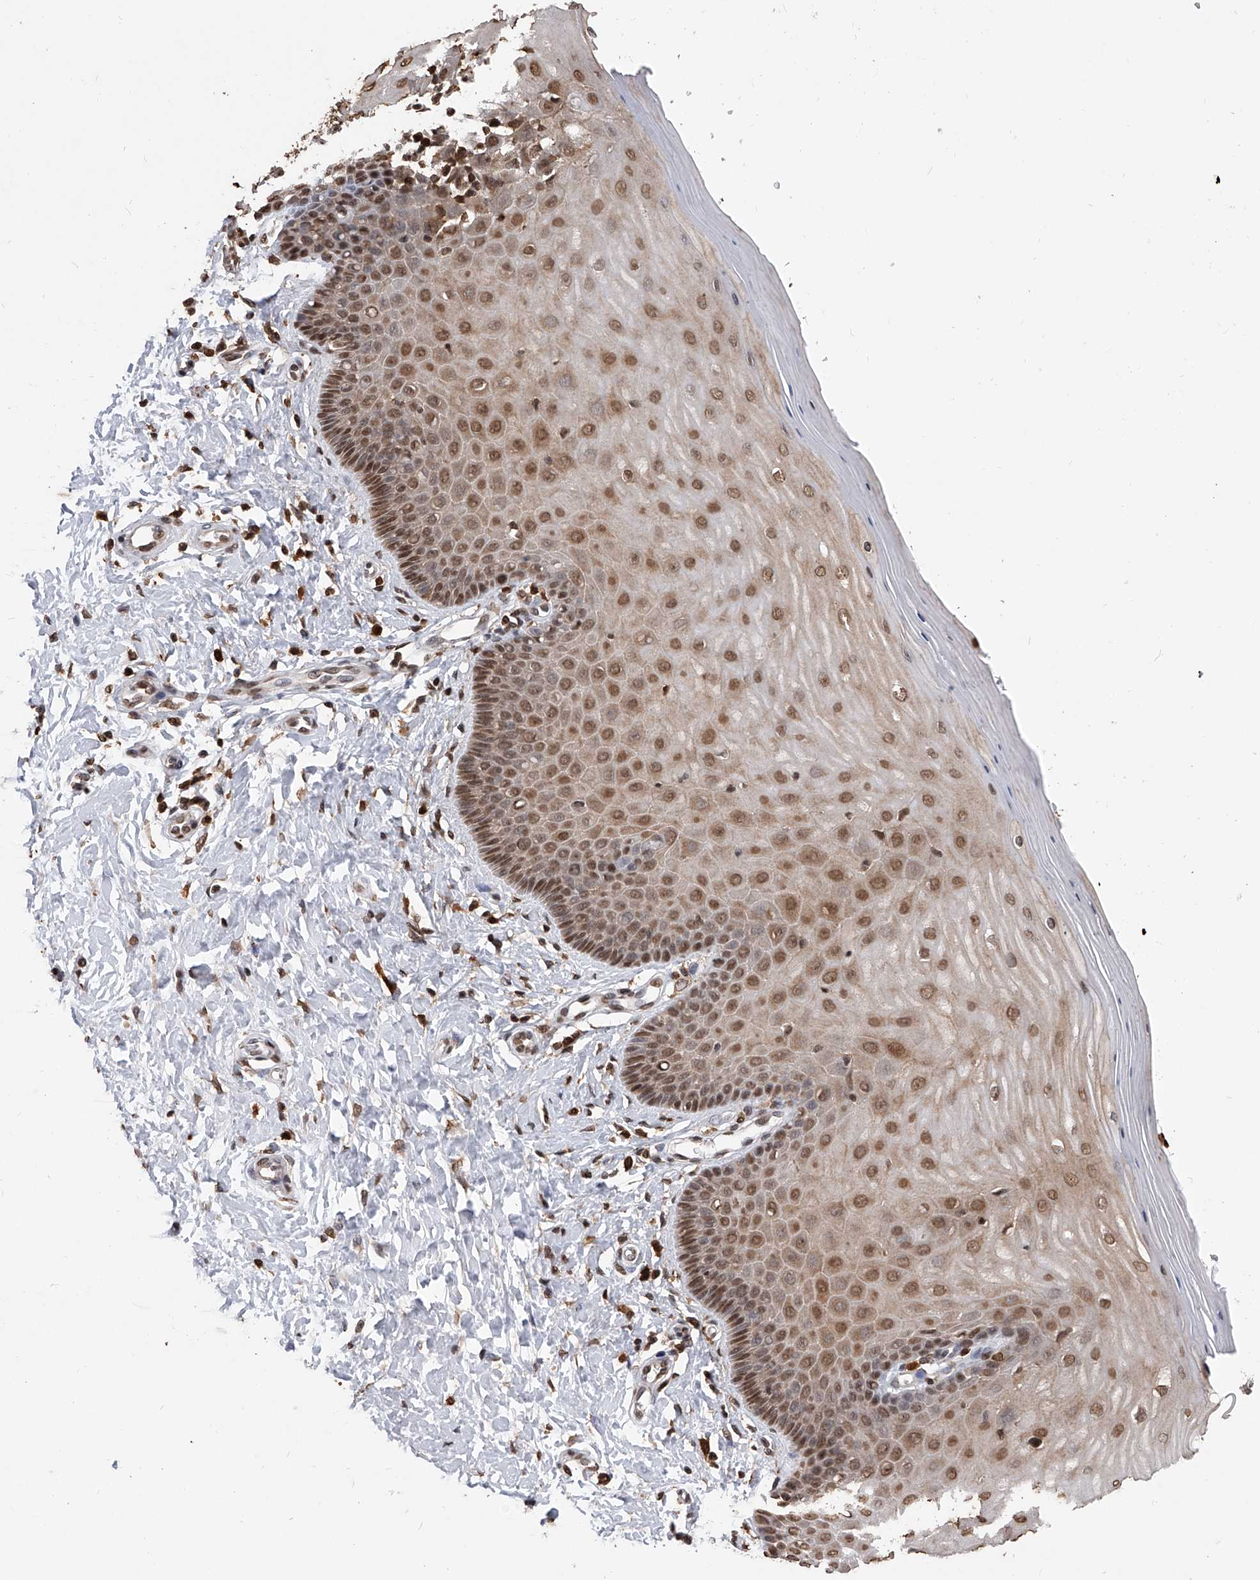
{"staining": {"intensity": "moderate", "quantity": ">75%", "location": "nuclear"}, "tissue": "cervix", "cell_type": "Glandular cells", "image_type": "normal", "snomed": [{"axis": "morphology", "description": "Normal tissue, NOS"}, {"axis": "topography", "description": "Cervix"}], "caption": "Moderate nuclear staining is present in about >75% of glandular cells in unremarkable cervix.", "gene": "CFAP410", "patient": {"sex": "female", "age": 55}}